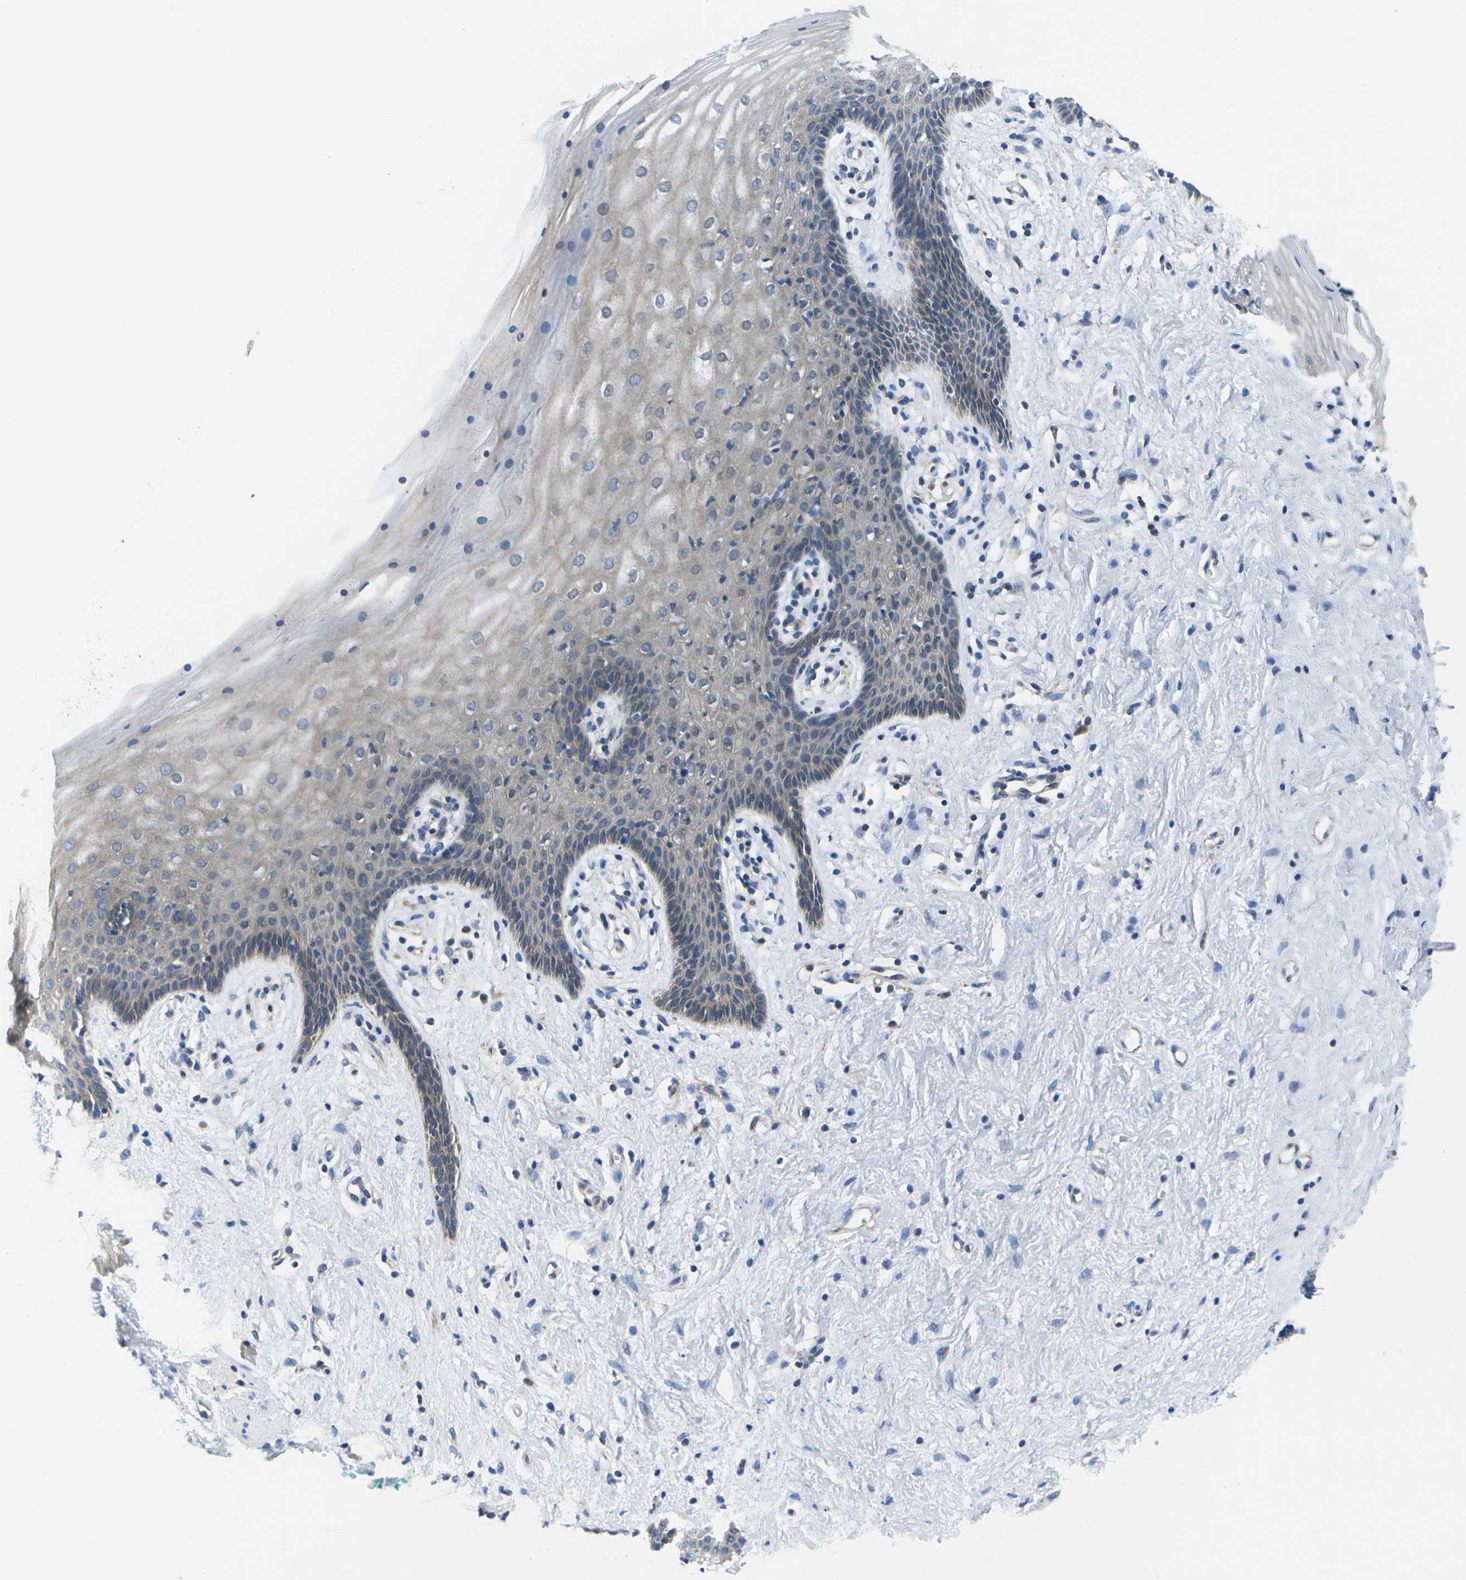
{"staining": {"intensity": "moderate", "quantity": "<25%", "location": "cytoplasmic/membranous"}, "tissue": "vagina", "cell_type": "Squamous epithelial cells", "image_type": "normal", "snomed": [{"axis": "morphology", "description": "Normal tissue, NOS"}, {"axis": "topography", "description": "Vagina"}], "caption": "Immunohistochemical staining of benign human vagina exhibits low levels of moderate cytoplasmic/membranous positivity in approximately <25% of squamous epithelial cells.", "gene": "MVK", "patient": {"sex": "female", "age": 44}}